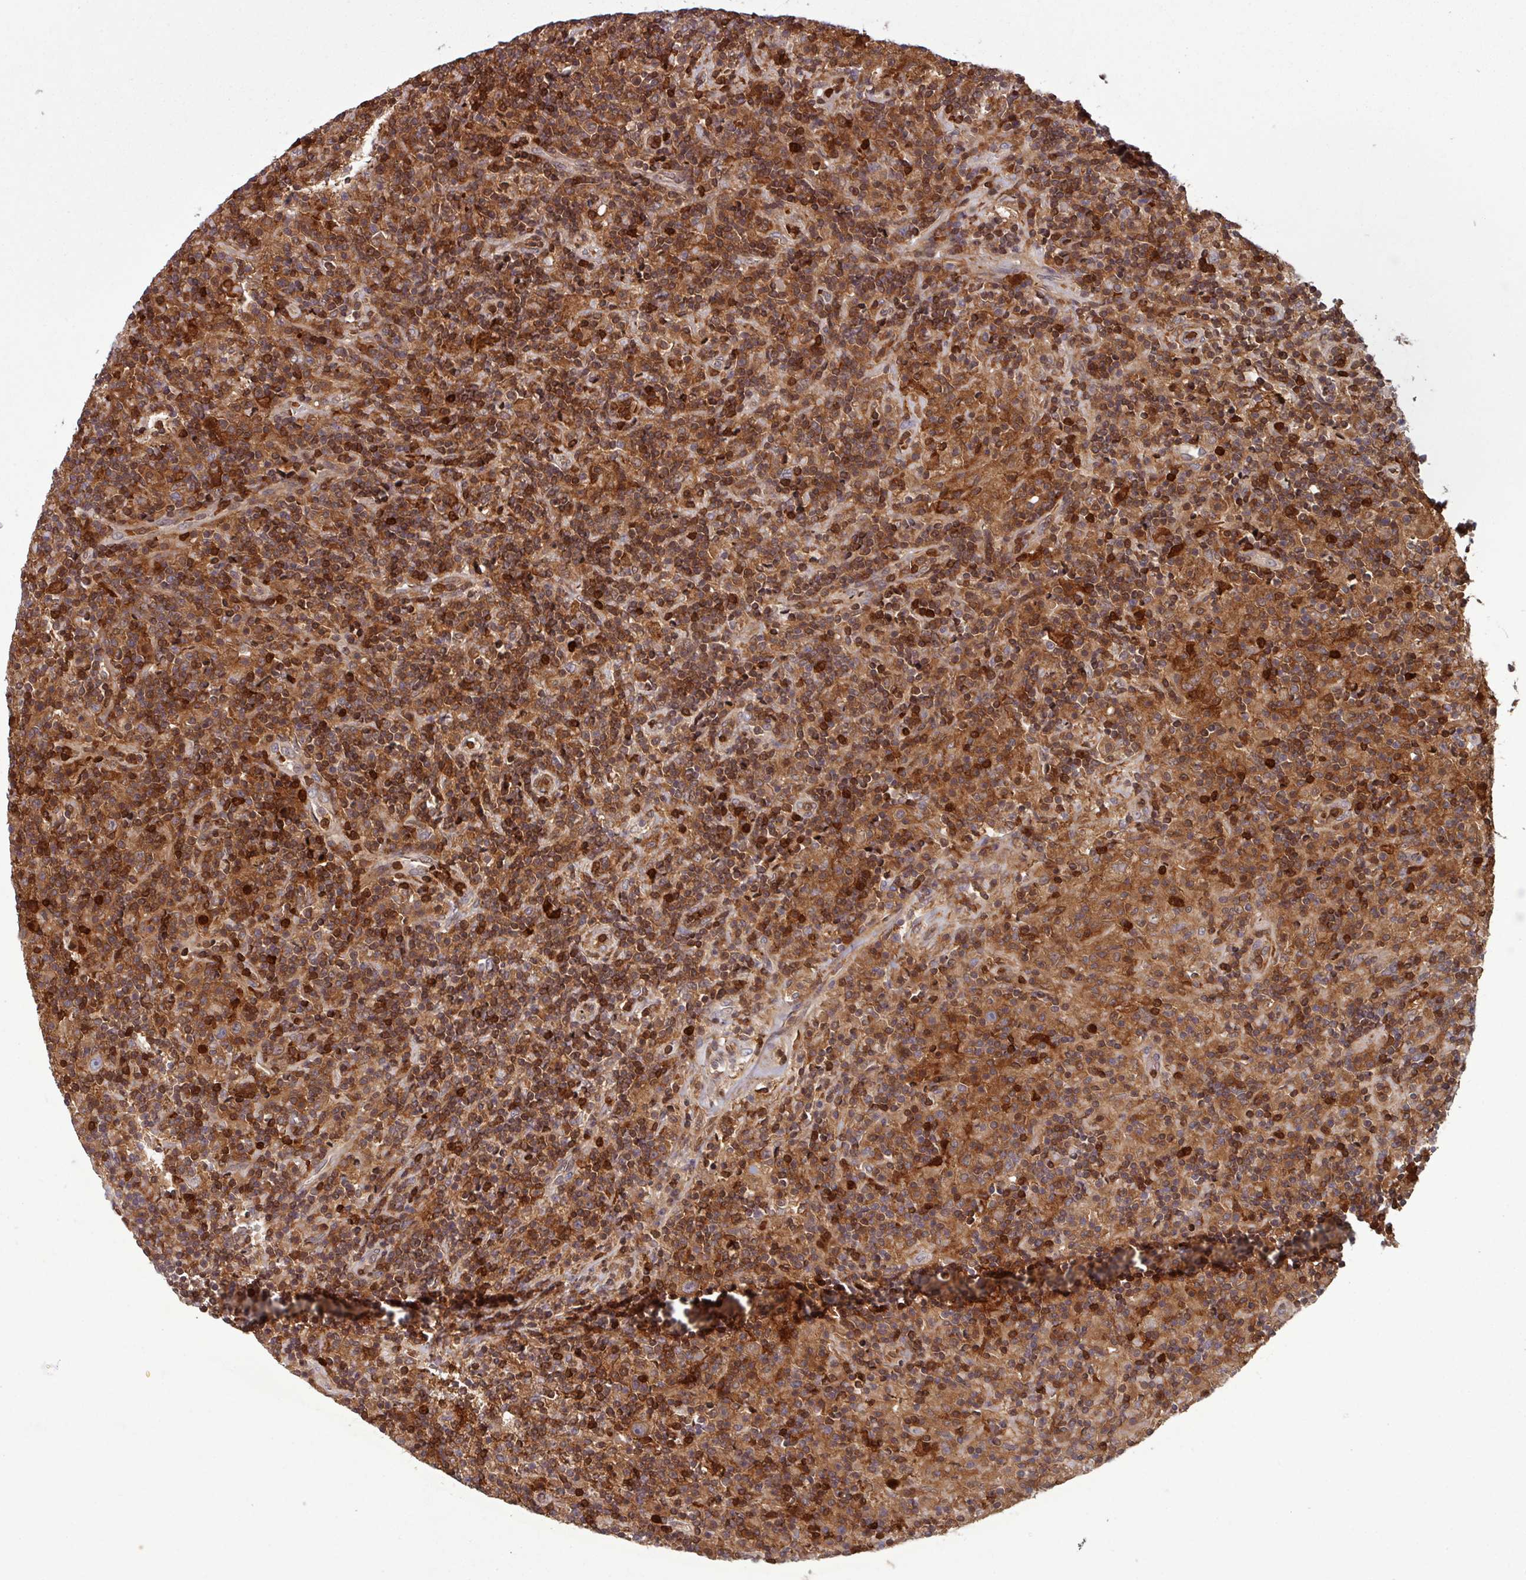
{"staining": {"intensity": "negative", "quantity": "none", "location": "none"}, "tissue": "lymphoma", "cell_type": "Tumor cells", "image_type": "cancer", "snomed": [{"axis": "morphology", "description": "Hodgkin's disease, NOS"}, {"axis": "topography", "description": "Lymph node"}], "caption": "Immunohistochemistry (IHC) of Hodgkin's disease displays no staining in tumor cells.", "gene": "SEC61G", "patient": {"sex": "male", "age": 70}}